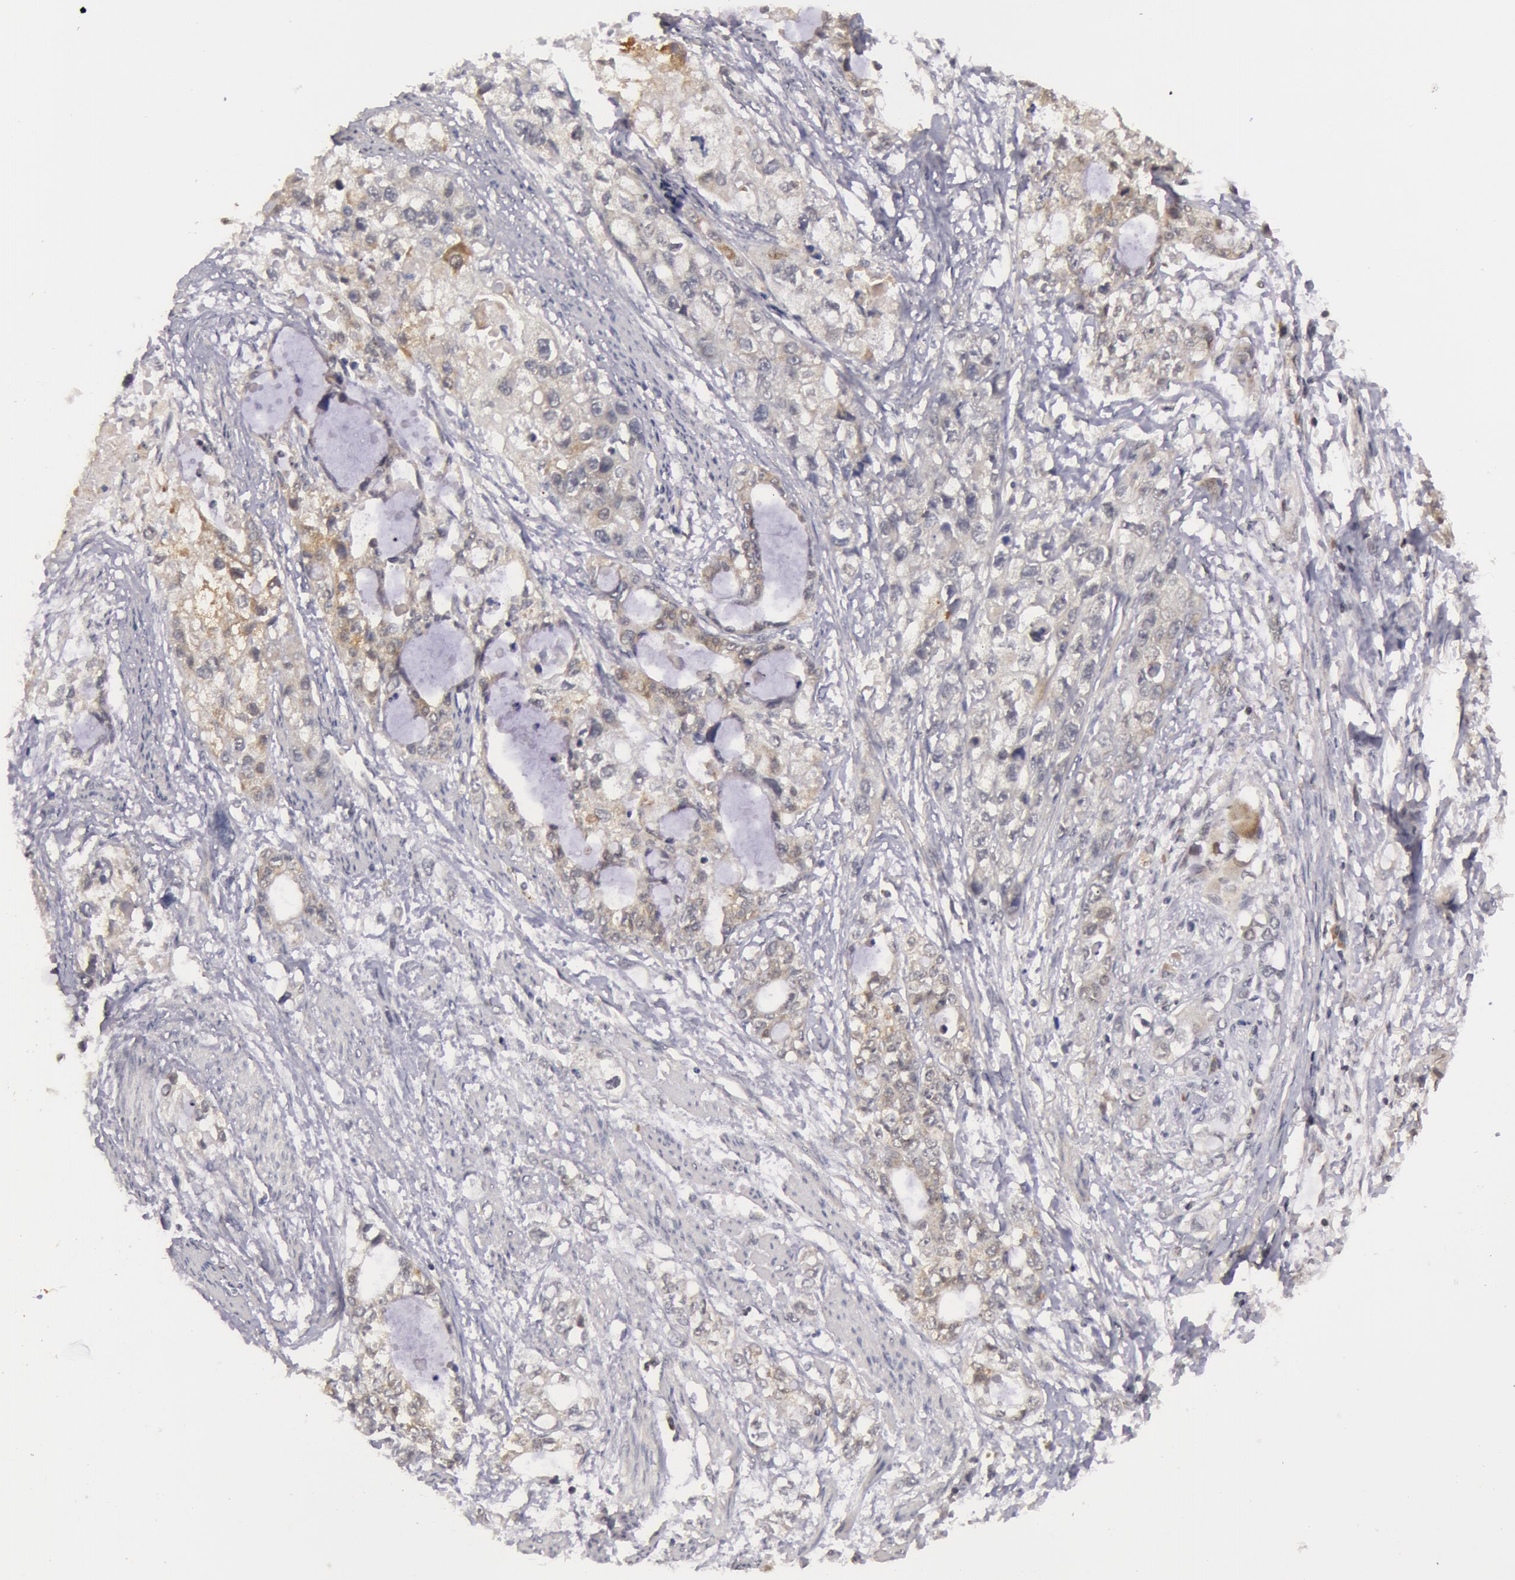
{"staining": {"intensity": "weak", "quantity": "25%-75%", "location": "cytoplasmic/membranous"}, "tissue": "stomach cancer", "cell_type": "Tumor cells", "image_type": "cancer", "snomed": [{"axis": "morphology", "description": "Adenocarcinoma, NOS"}, {"axis": "topography", "description": "Stomach, upper"}], "caption": "Protein analysis of stomach cancer (adenocarcinoma) tissue reveals weak cytoplasmic/membranous staining in approximately 25%-75% of tumor cells.", "gene": "SYTL4", "patient": {"sex": "female", "age": 52}}